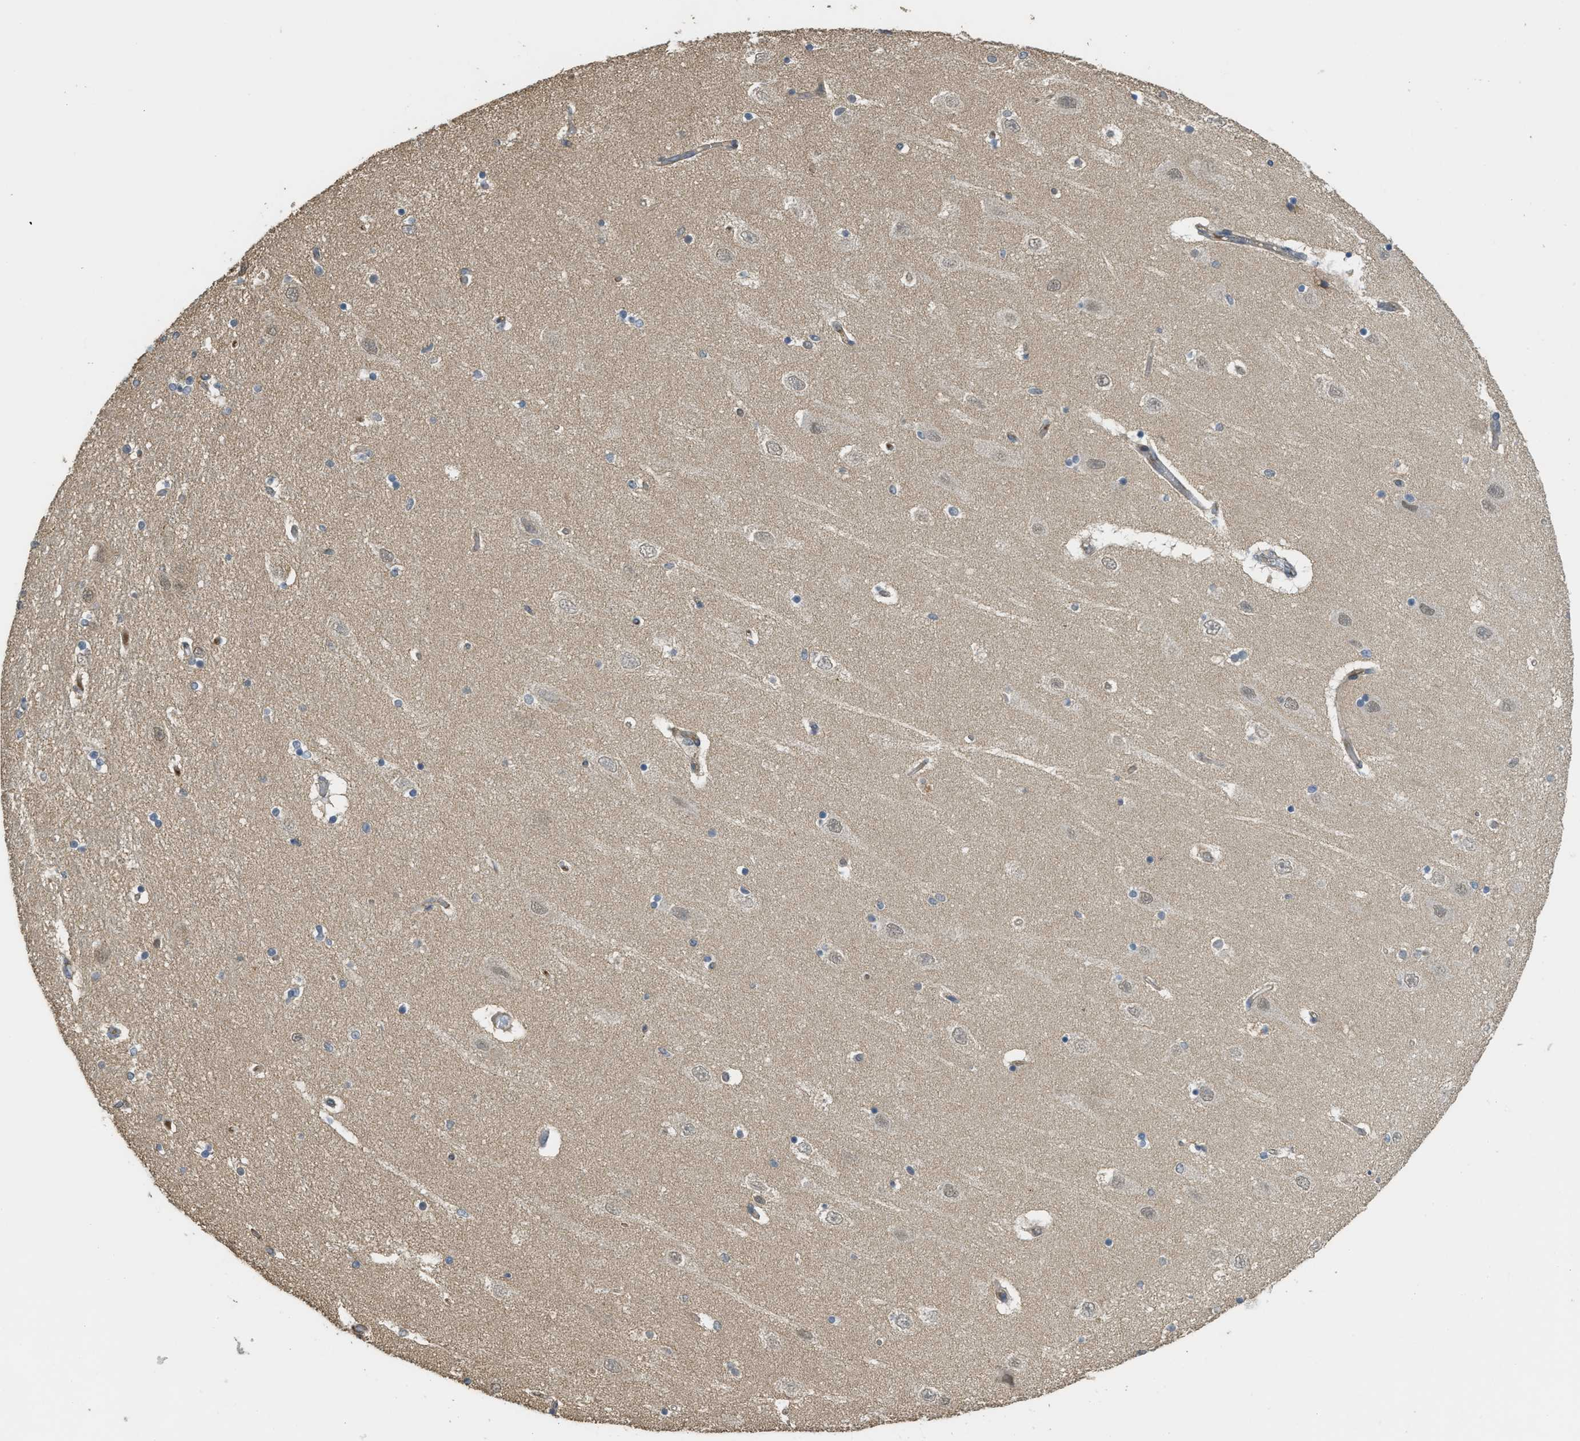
{"staining": {"intensity": "negative", "quantity": "none", "location": "none"}, "tissue": "hippocampus", "cell_type": "Glial cells", "image_type": "normal", "snomed": [{"axis": "morphology", "description": "Normal tissue, NOS"}, {"axis": "topography", "description": "Hippocampus"}], "caption": "Human hippocampus stained for a protein using IHC shows no expression in glial cells.", "gene": "IGF2BP2", "patient": {"sex": "female", "age": 54}}